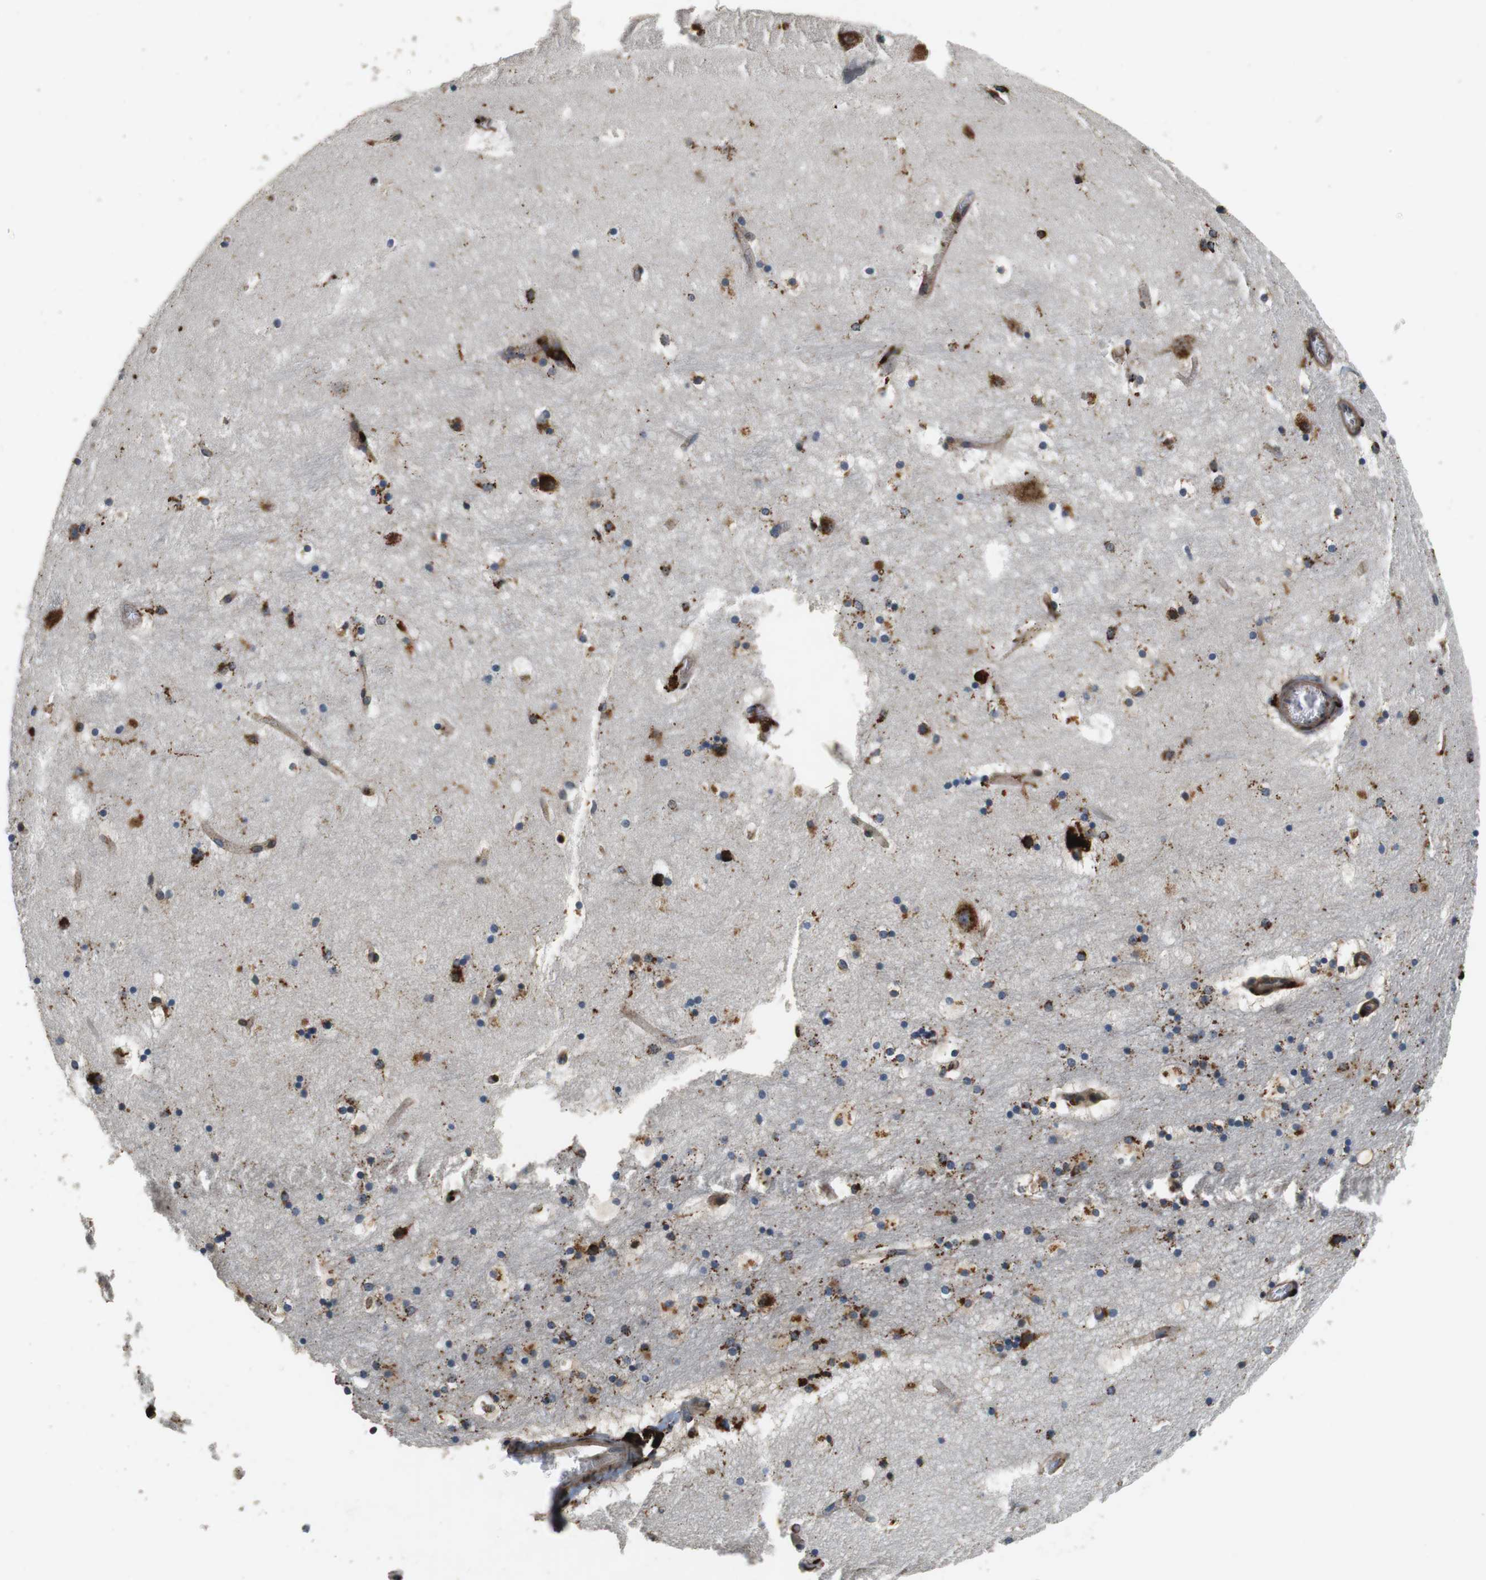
{"staining": {"intensity": "moderate", "quantity": "<25%", "location": "cytoplasmic/membranous"}, "tissue": "hippocampus", "cell_type": "Glial cells", "image_type": "normal", "snomed": [{"axis": "morphology", "description": "Normal tissue, NOS"}, {"axis": "topography", "description": "Hippocampus"}], "caption": "The immunohistochemical stain highlights moderate cytoplasmic/membranous positivity in glial cells of unremarkable hippocampus.", "gene": "TXNRD1", "patient": {"sex": "male", "age": 45}}